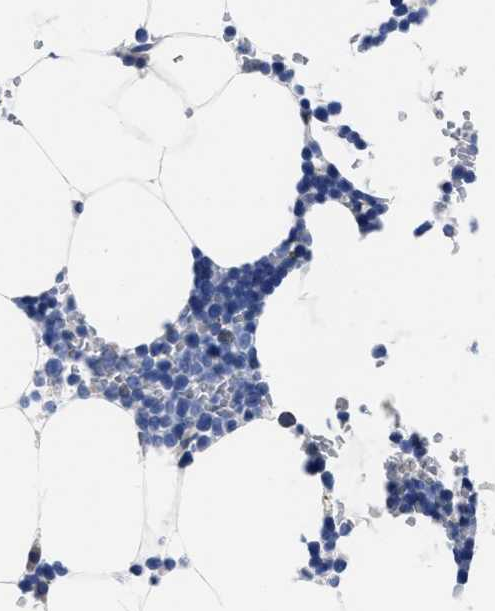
{"staining": {"intensity": "negative", "quantity": "none", "location": "none"}, "tissue": "bone marrow", "cell_type": "Hematopoietic cells", "image_type": "normal", "snomed": [{"axis": "morphology", "description": "Normal tissue, NOS"}, {"axis": "topography", "description": "Bone marrow"}], "caption": "Bone marrow was stained to show a protein in brown. There is no significant staining in hematopoietic cells. (Stains: DAB (3,3'-diaminobenzidine) immunohistochemistry (IHC) with hematoxylin counter stain, Microscopy: brightfield microscopy at high magnification).", "gene": "MOV10L1", "patient": {"sex": "male", "age": 70}}